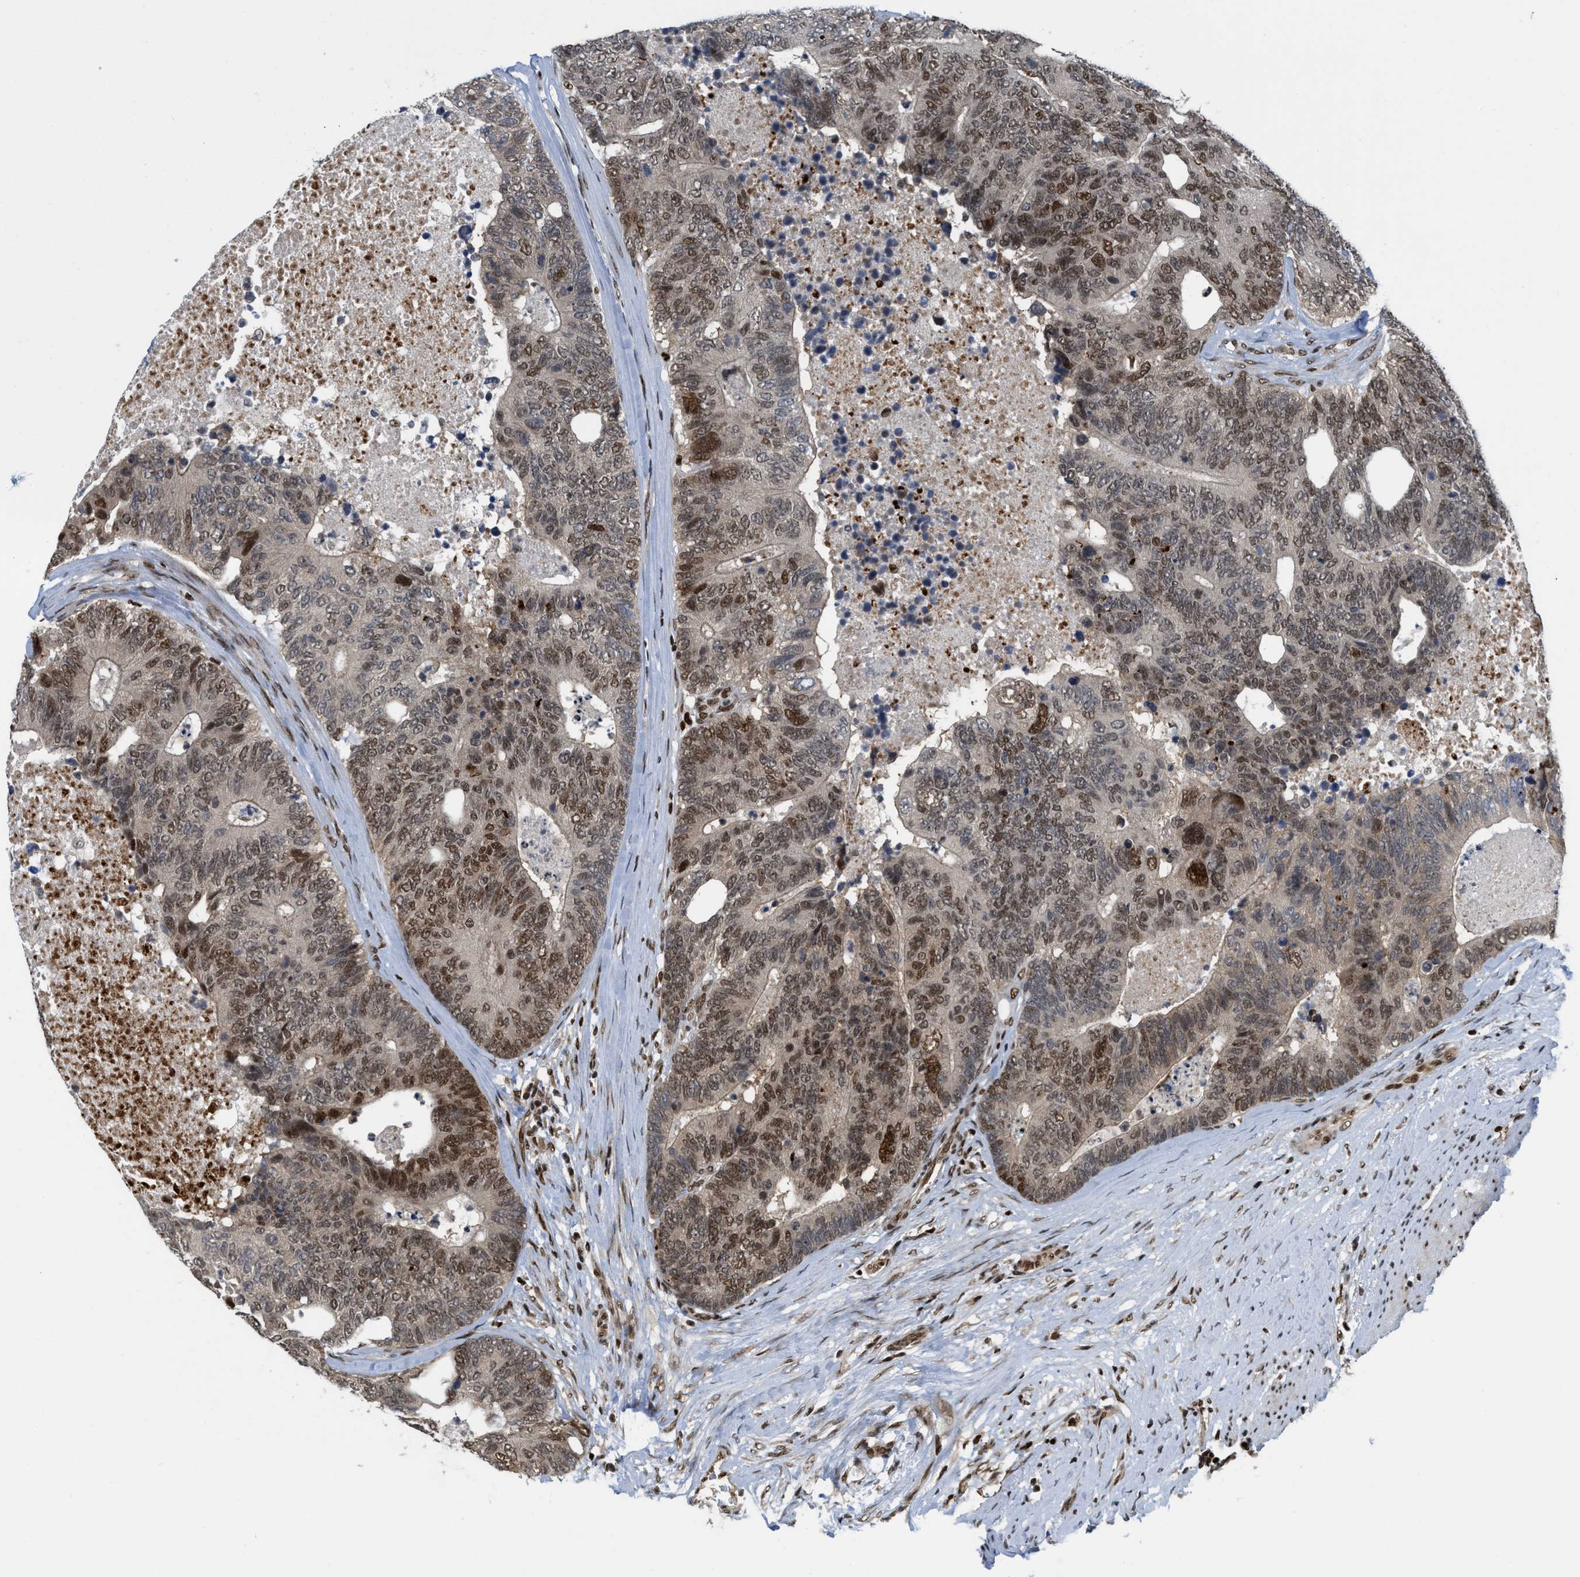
{"staining": {"intensity": "moderate", "quantity": ">75%", "location": "nuclear"}, "tissue": "colorectal cancer", "cell_type": "Tumor cells", "image_type": "cancer", "snomed": [{"axis": "morphology", "description": "Adenocarcinoma, NOS"}, {"axis": "topography", "description": "Colon"}], "caption": "Brown immunohistochemical staining in adenocarcinoma (colorectal) displays moderate nuclear expression in approximately >75% of tumor cells.", "gene": "RFX5", "patient": {"sex": "female", "age": 67}}